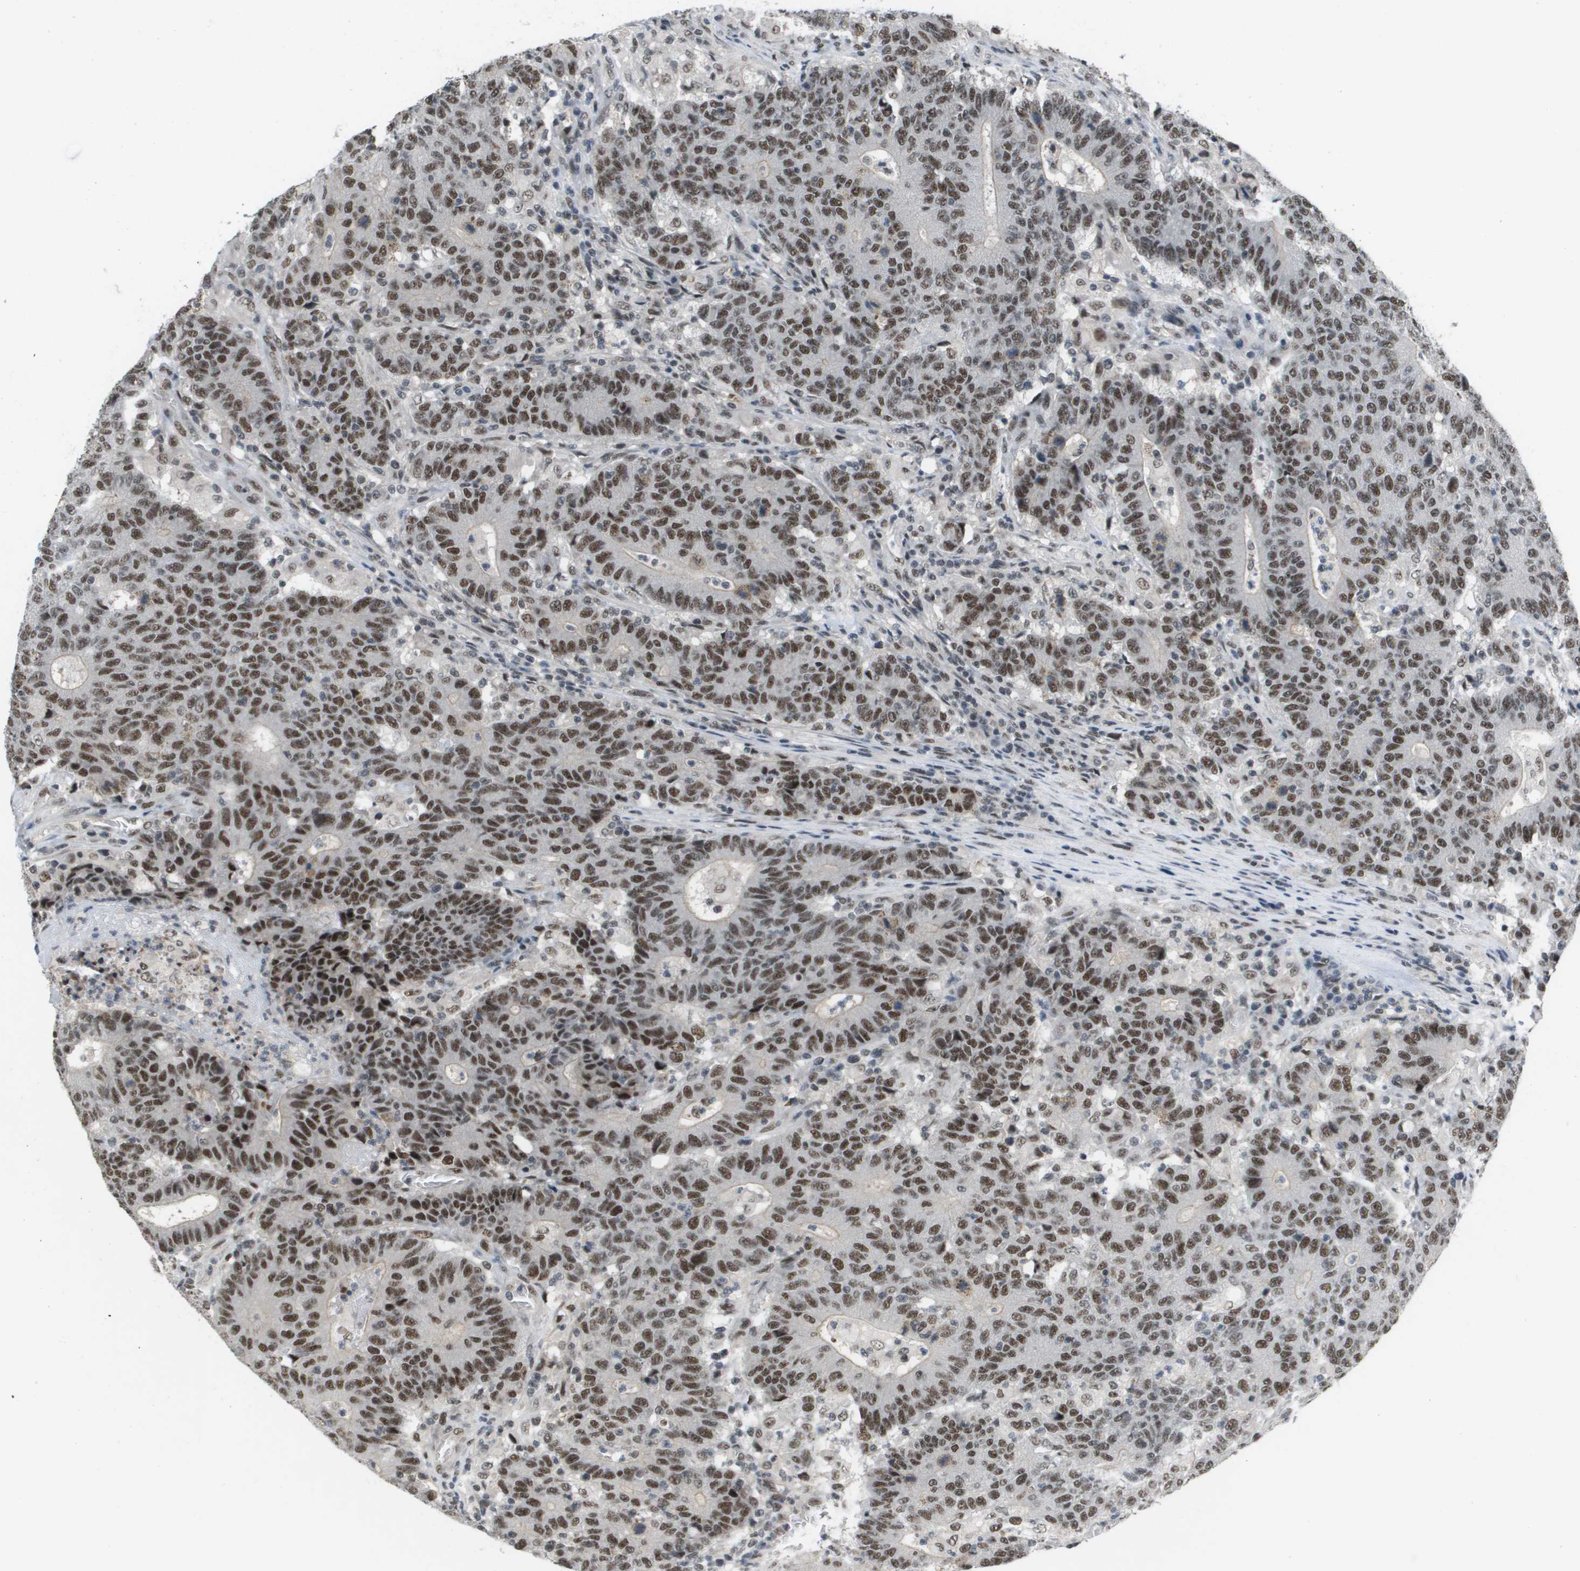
{"staining": {"intensity": "moderate", "quantity": ">75%", "location": "nuclear"}, "tissue": "colorectal cancer", "cell_type": "Tumor cells", "image_type": "cancer", "snomed": [{"axis": "morphology", "description": "Normal tissue, NOS"}, {"axis": "morphology", "description": "Adenocarcinoma, NOS"}, {"axis": "topography", "description": "Colon"}], "caption": "IHC (DAB (3,3'-diaminobenzidine)) staining of colorectal cancer (adenocarcinoma) exhibits moderate nuclear protein staining in approximately >75% of tumor cells.", "gene": "ISY1", "patient": {"sex": "female", "age": 75}}